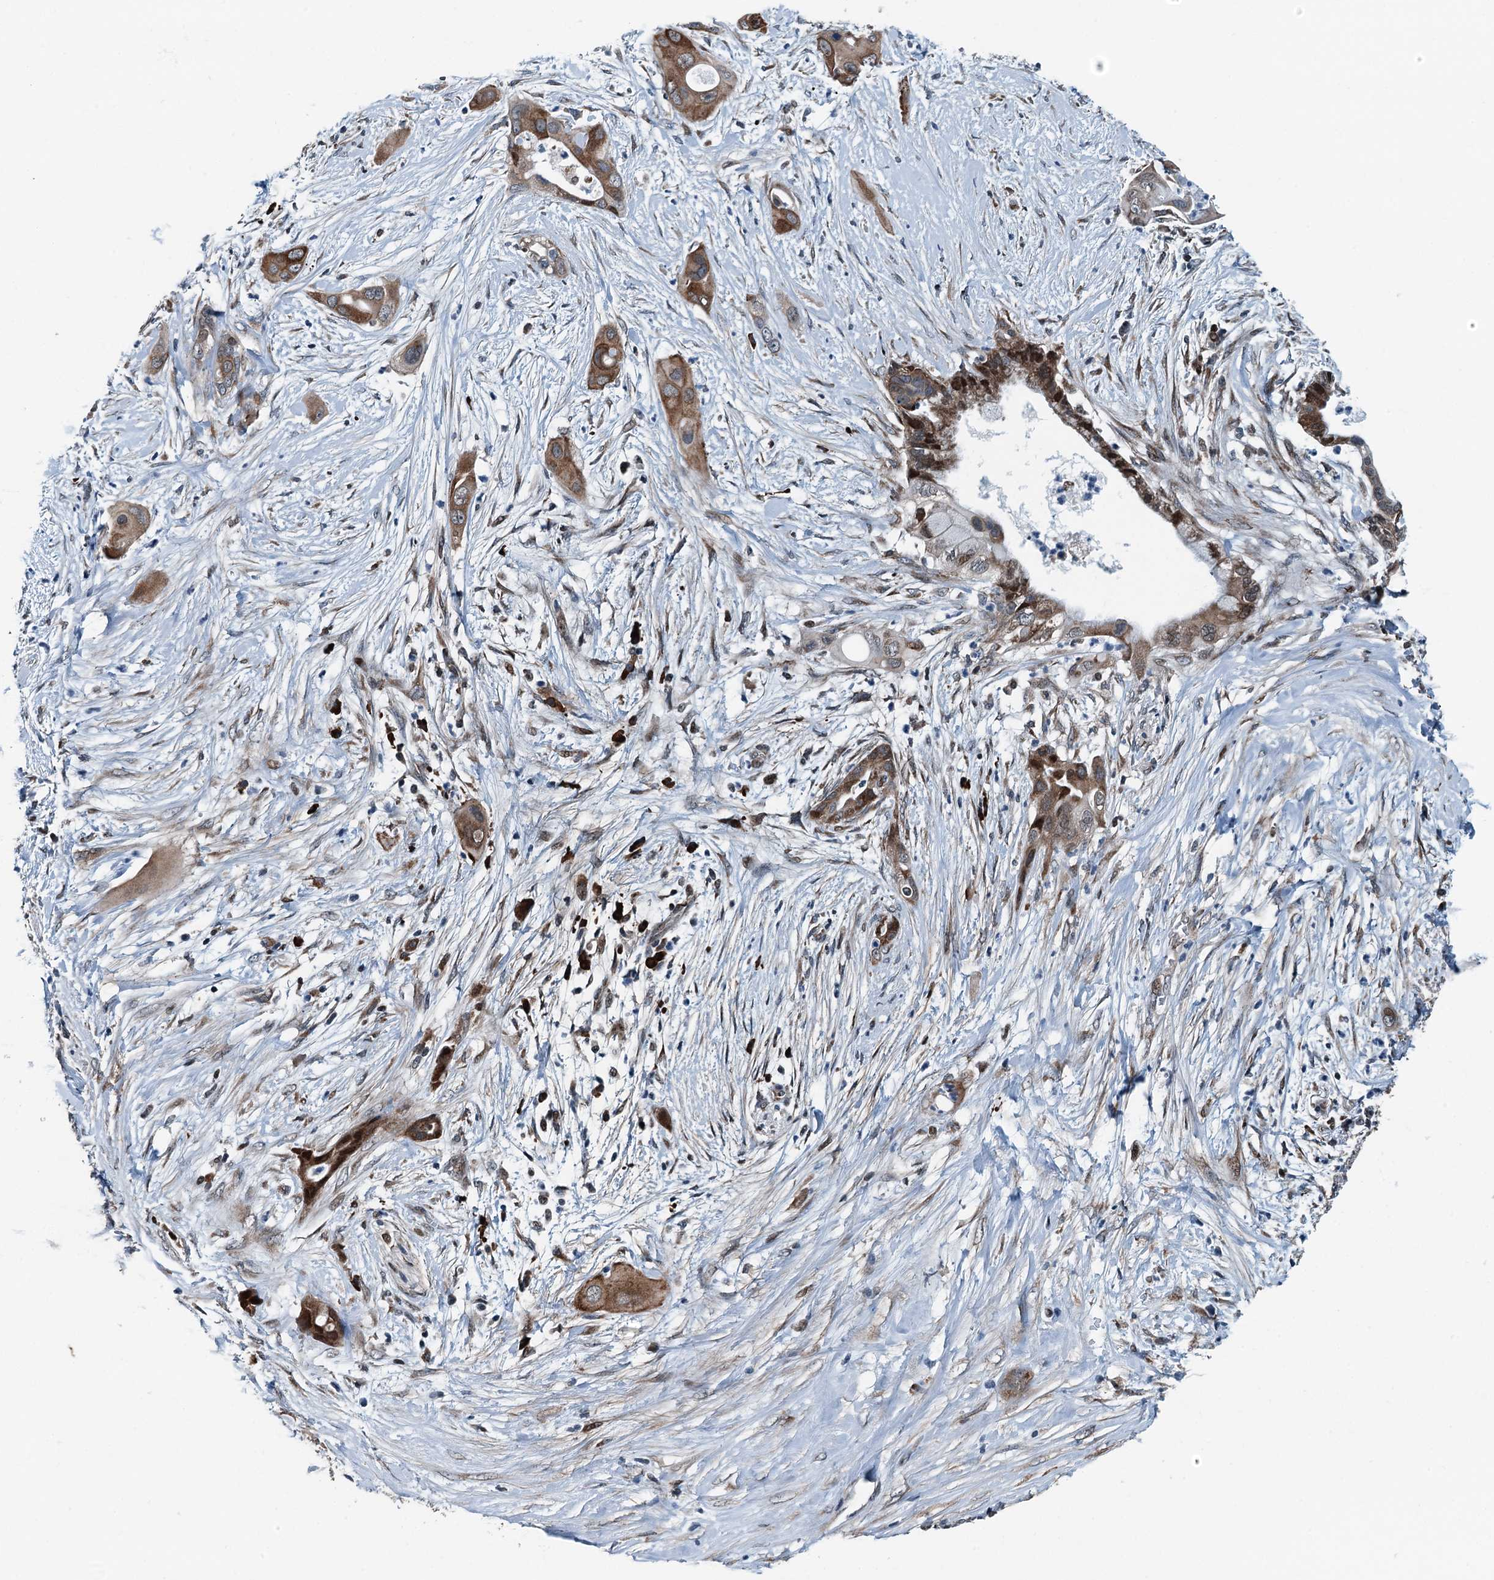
{"staining": {"intensity": "moderate", "quantity": ">75%", "location": "cytoplasmic/membranous,nuclear"}, "tissue": "pancreatic cancer", "cell_type": "Tumor cells", "image_type": "cancer", "snomed": [{"axis": "morphology", "description": "Adenocarcinoma, NOS"}, {"axis": "topography", "description": "Pancreas"}], "caption": "A brown stain highlights moderate cytoplasmic/membranous and nuclear staining of a protein in pancreatic cancer (adenocarcinoma) tumor cells.", "gene": "TAMALIN", "patient": {"sex": "male", "age": 59}}